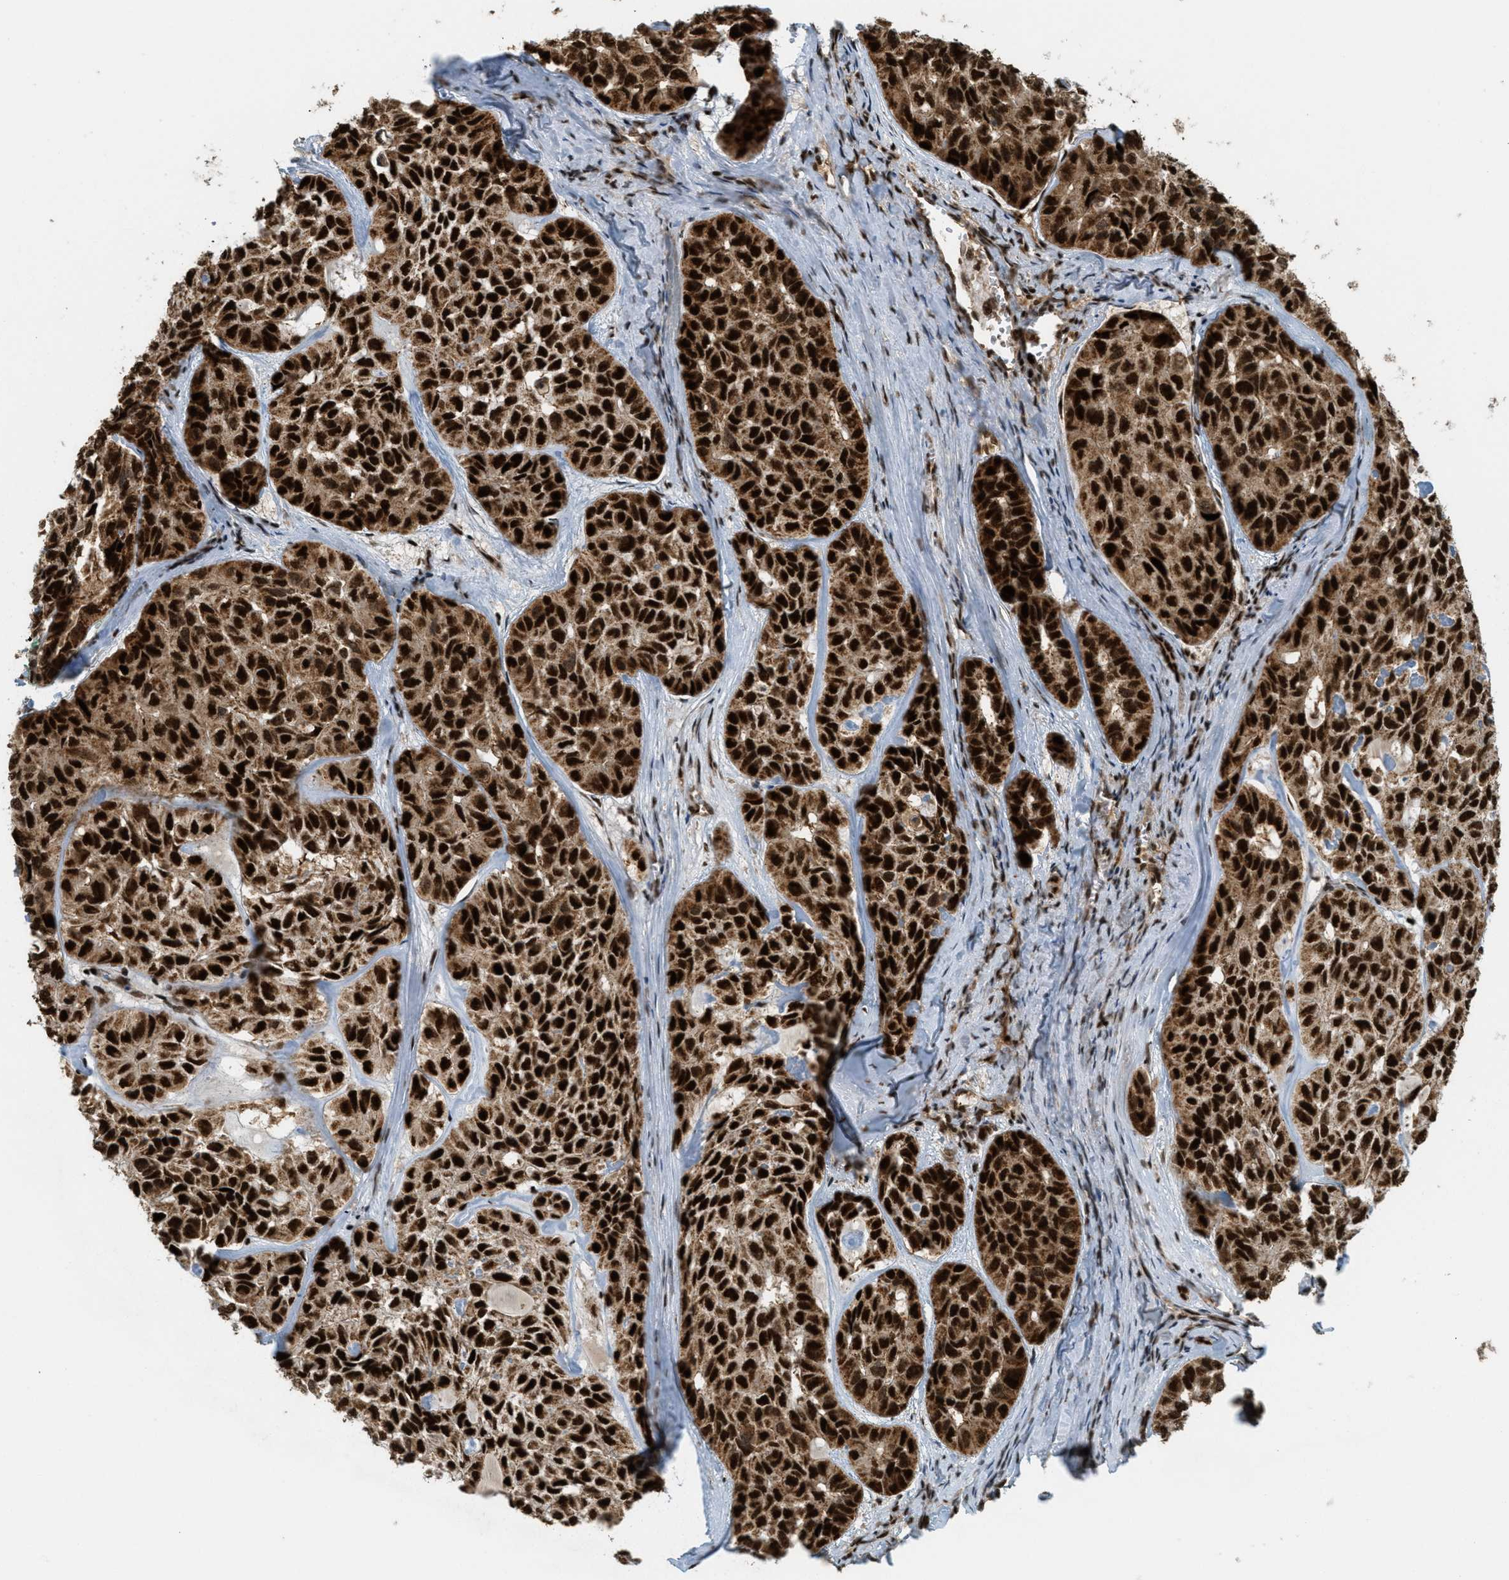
{"staining": {"intensity": "strong", "quantity": ">75%", "location": "cytoplasmic/membranous,nuclear"}, "tissue": "head and neck cancer", "cell_type": "Tumor cells", "image_type": "cancer", "snomed": [{"axis": "morphology", "description": "Adenocarcinoma, NOS"}, {"axis": "topography", "description": "Salivary gland, NOS"}, {"axis": "topography", "description": "Head-Neck"}], "caption": "IHC staining of head and neck cancer (adenocarcinoma), which displays high levels of strong cytoplasmic/membranous and nuclear expression in about >75% of tumor cells indicating strong cytoplasmic/membranous and nuclear protein positivity. The staining was performed using DAB (3,3'-diaminobenzidine) (brown) for protein detection and nuclei were counterstained in hematoxylin (blue).", "gene": "TLK1", "patient": {"sex": "female", "age": 76}}